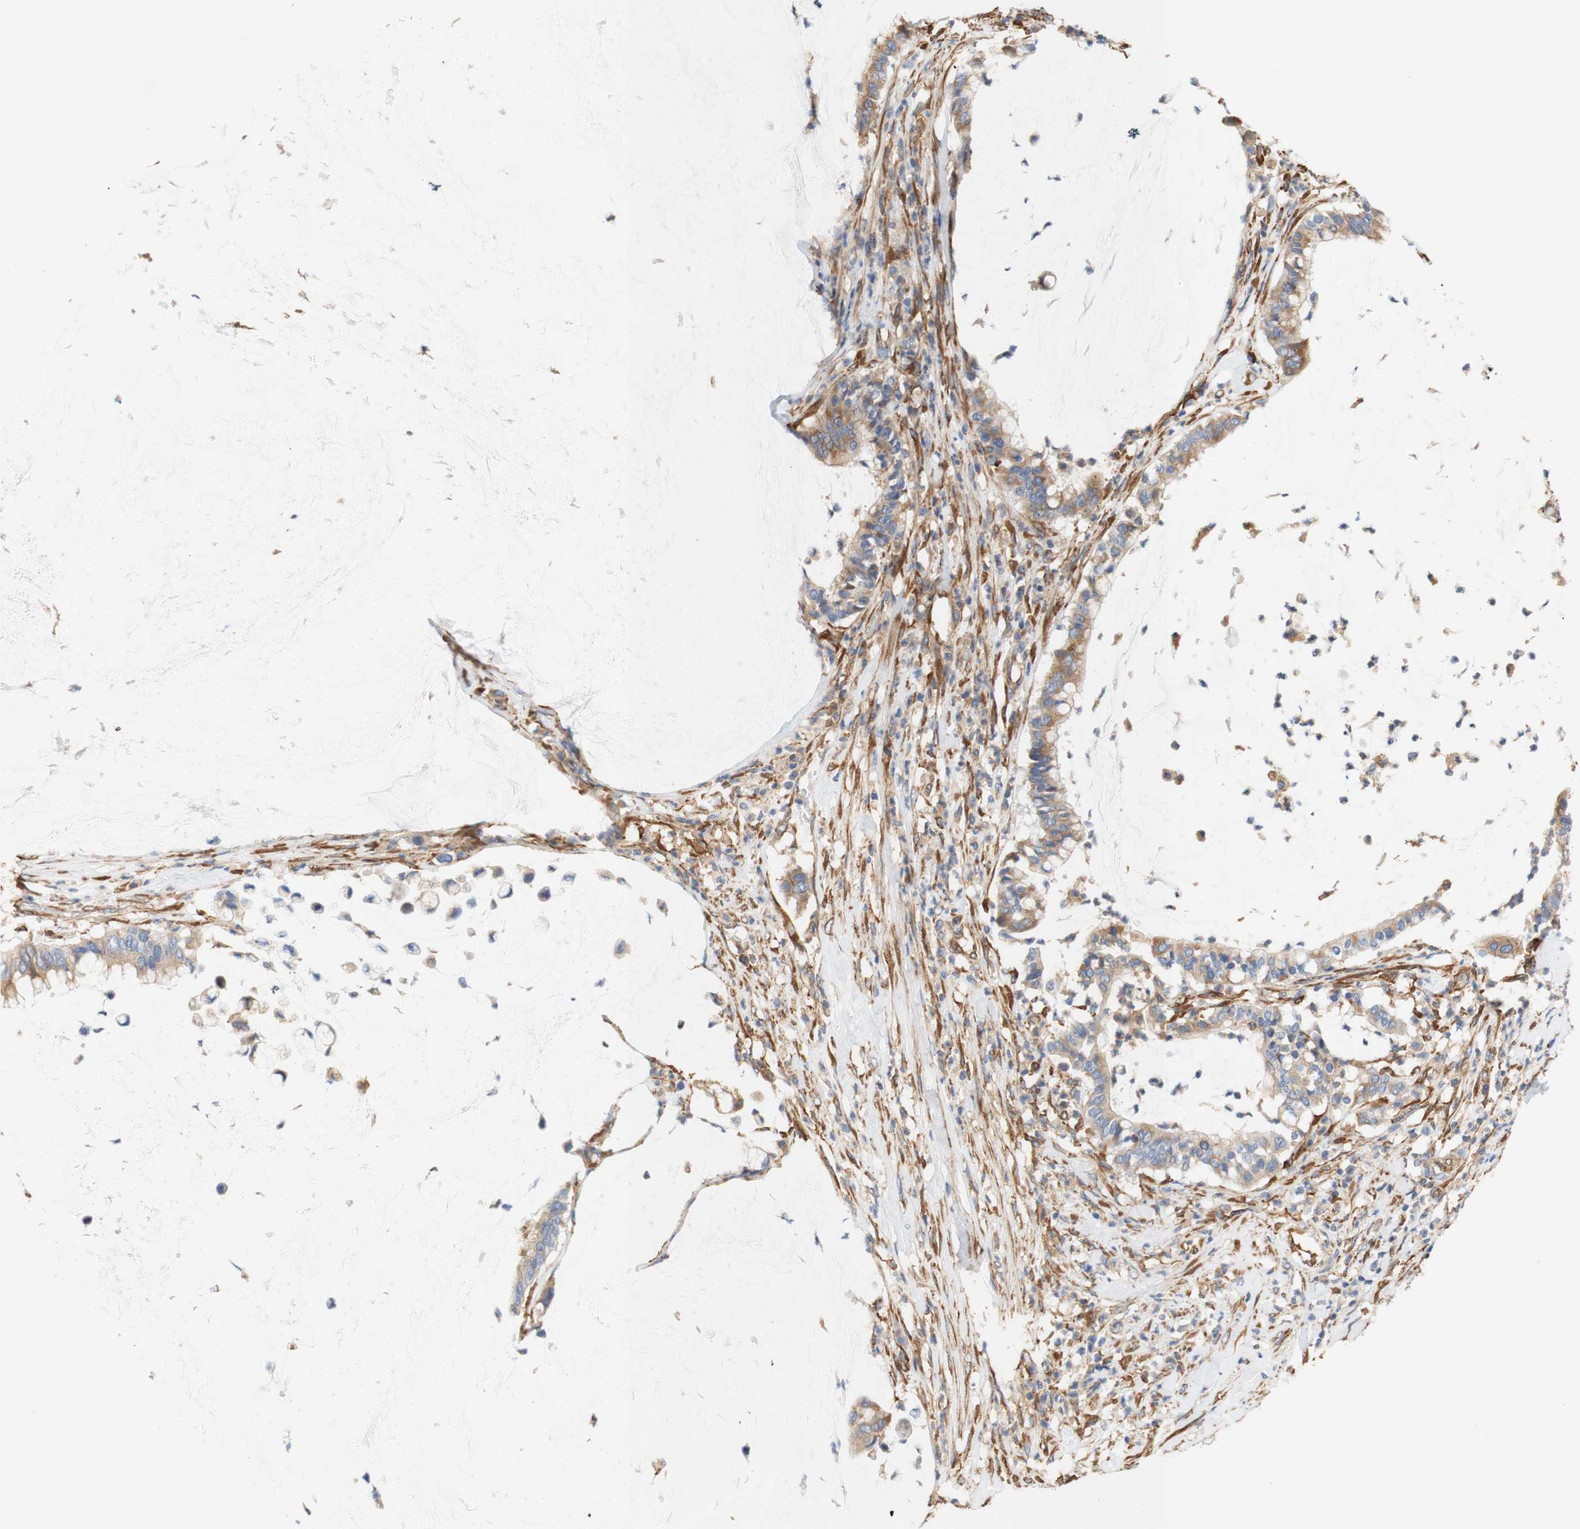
{"staining": {"intensity": "moderate", "quantity": ">75%", "location": "cytoplasmic/membranous"}, "tissue": "pancreatic cancer", "cell_type": "Tumor cells", "image_type": "cancer", "snomed": [{"axis": "morphology", "description": "Adenocarcinoma, NOS"}, {"axis": "topography", "description": "Pancreas"}], "caption": "IHC (DAB) staining of adenocarcinoma (pancreatic) shows moderate cytoplasmic/membranous protein positivity in approximately >75% of tumor cells.", "gene": "EIF2AK4", "patient": {"sex": "male", "age": 41}}